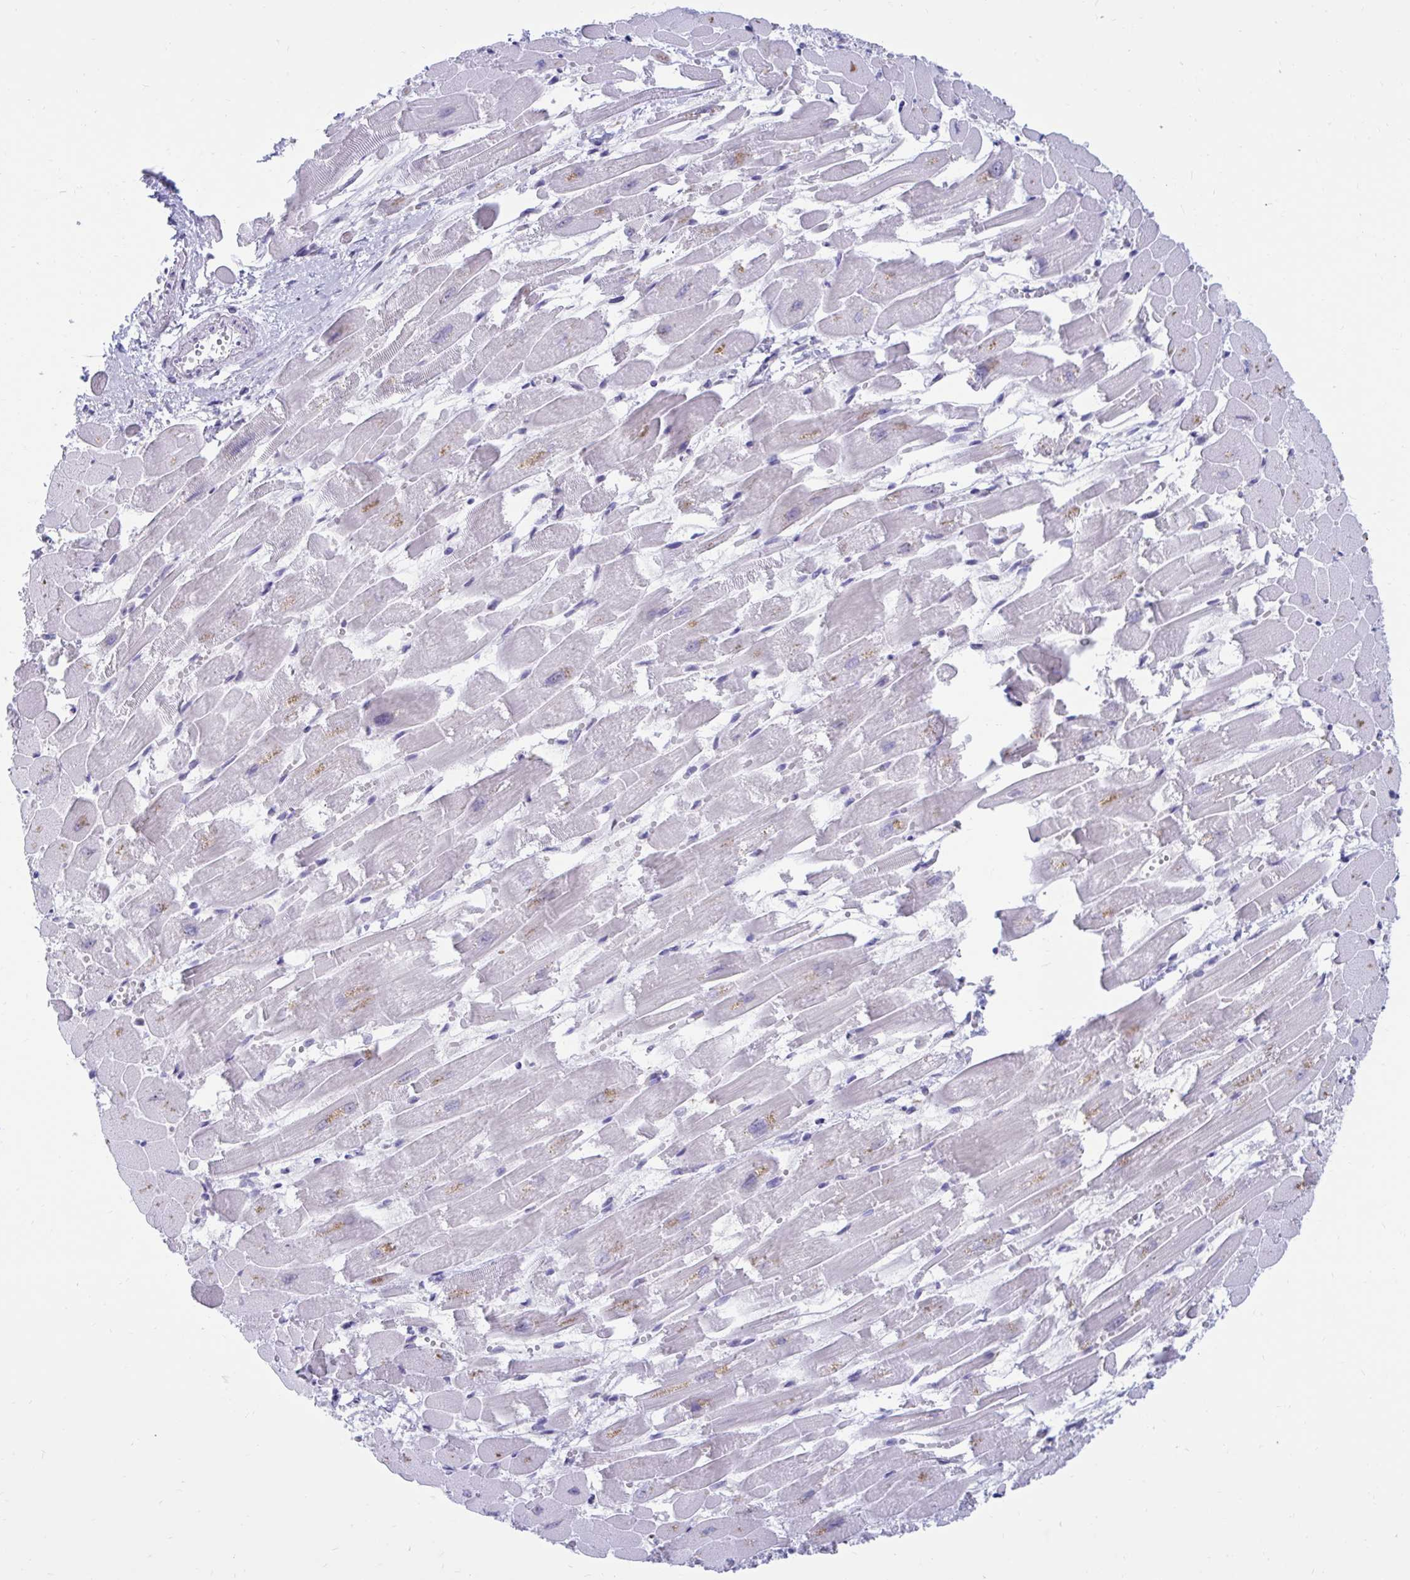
{"staining": {"intensity": "negative", "quantity": "none", "location": "none"}, "tissue": "heart muscle", "cell_type": "Cardiomyocytes", "image_type": "normal", "snomed": [{"axis": "morphology", "description": "Normal tissue, NOS"}, {"axis": "topography", "description": "Heart"}], "caption": "This image is of unremarkable heart muscle stained with immunohistochemistry to label a protein in brown with the nuclei are counter-stained blue. There is no expression in cardiomyocytes.", "gene": "ARPP19", "patient": {"sex": "female", "age": 52}}